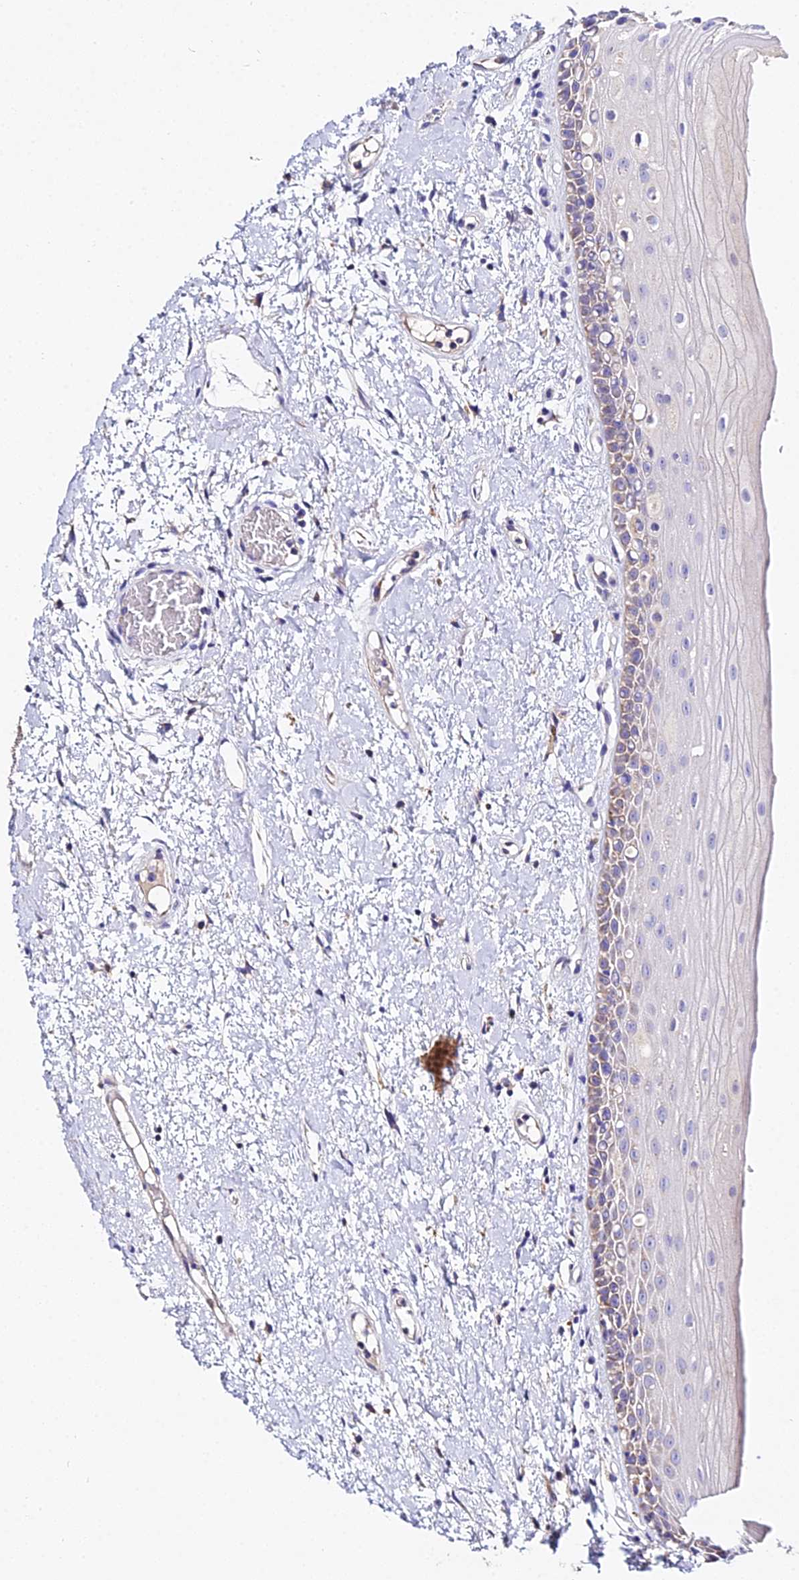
{"staining": {"intensity": "weak", "quantity": "<25%", "location": "cytoplasmic/membranous"}, "tissue": "oral mucosa", "cell_type": "Squamous epithelial cells", "image_type": "normal", "snomed": [{"axis": "morphology", "description": "Normal tissue, NOS"}, {"axis": "topography", "description": "Oral tissue"}], "caption": "Squamous epithelial cells show no significant positivity in normal oral mucosa. Brightfield microscopy of IHC stained with DAB (brown) and hematoxylin (blue), captured at high magnification.", "gene": "TYW5", "patient": {"sex": "female", "age": 76}}